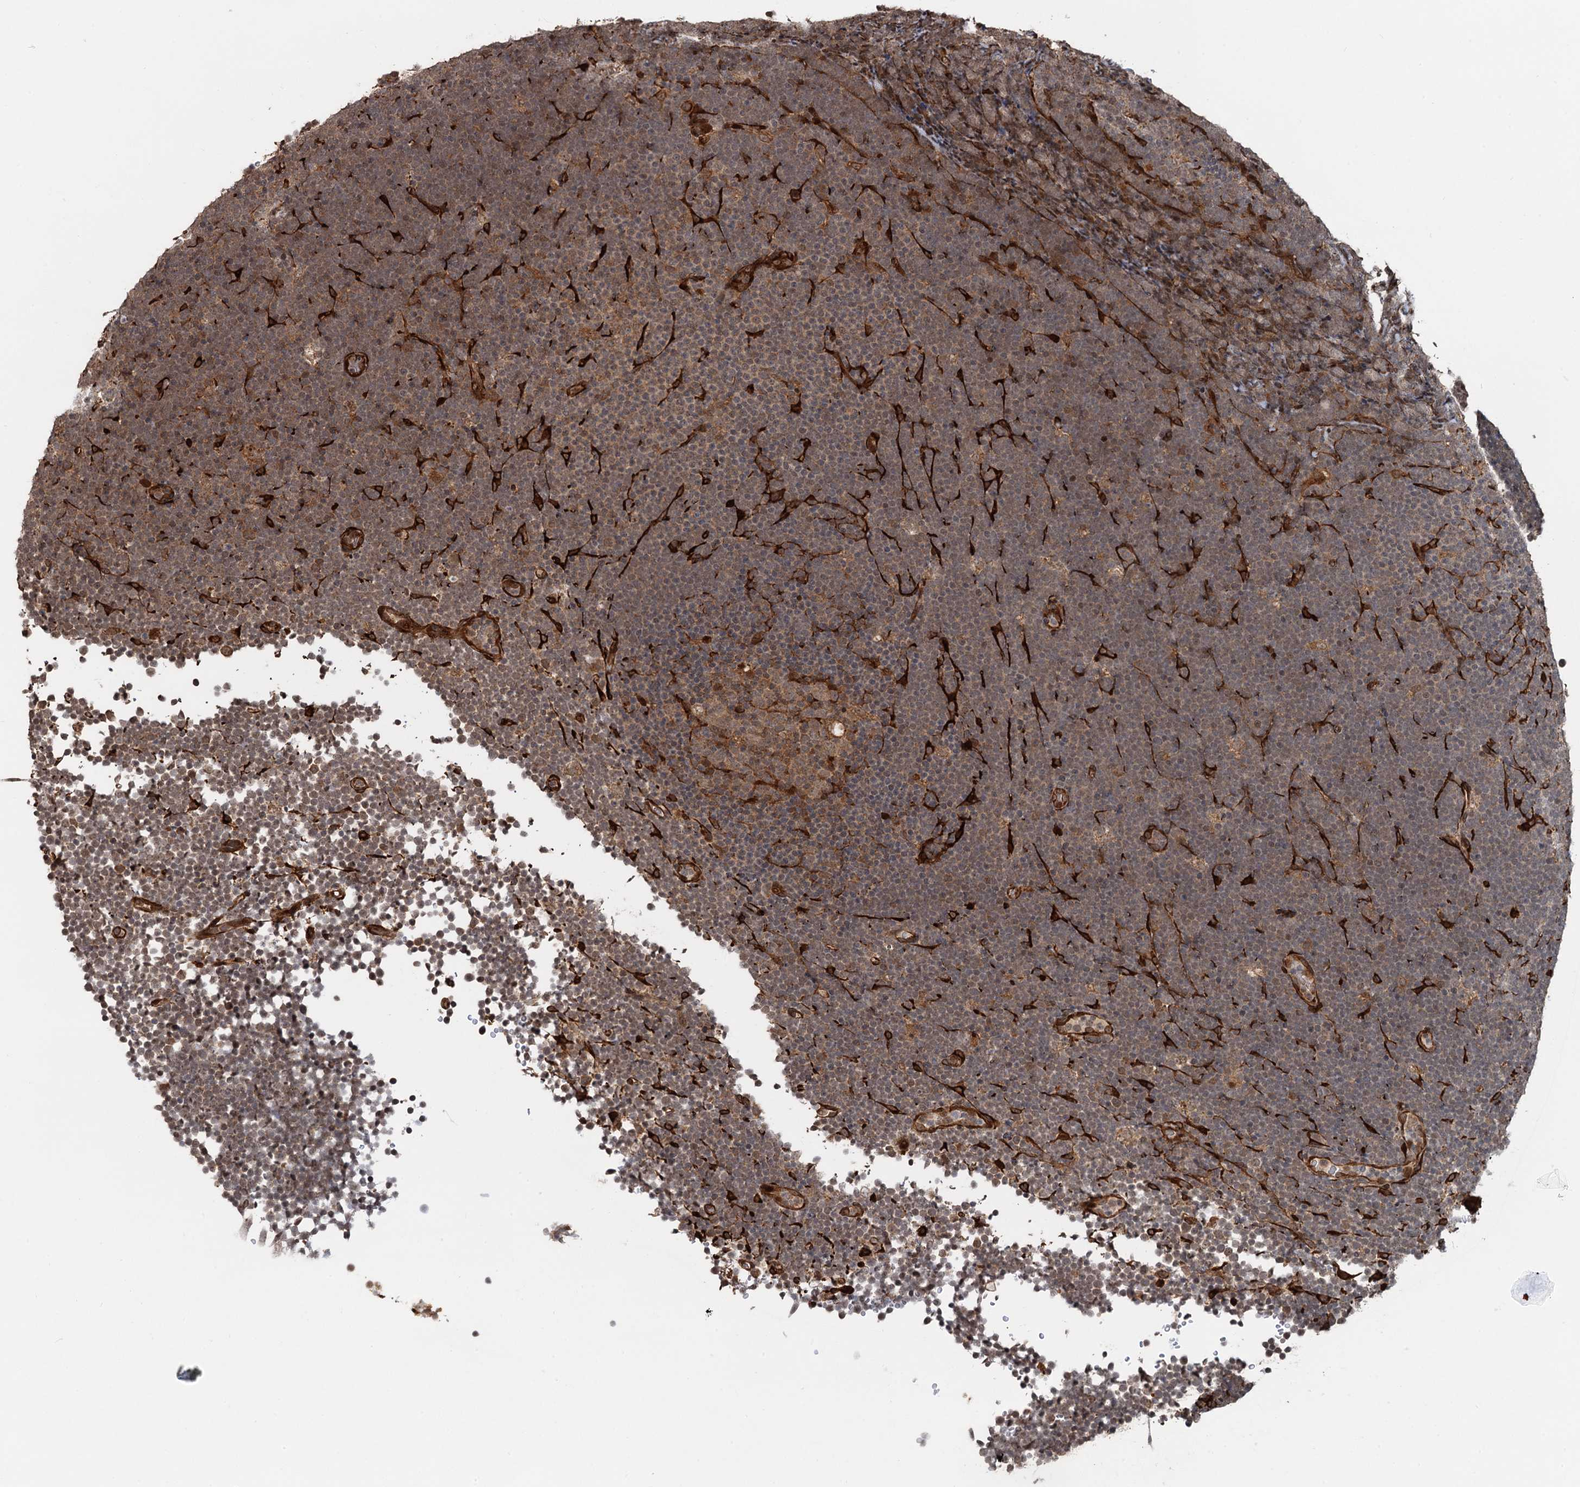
{"staining": {"intensity": "weak", "quantity": "25%-75%", "location": "nuclear"}, "tissue": "lymphoma", "cell_type": "Tumor cells", "image_type": "cancer", "snomed": [{"axis": "morphology", "description": "Malignant lymphoma, non-Hodgkin's type, High grade"}, {"axis": "topography", "description": "Lymph node"}], "caption": "Immunohistochemistry (DAB) staining of malignant lymphoma, non-Hodgkin's type (high-grade) exhibits weak nuclear protein staining in approximately 25%-75% of tumor cells. (Stains: DAB (3,3'-diaminobenzidine) in brown, nuclei in blue, Microscopy: brightfield microscopy at high magnification).", "gene": "SNRNP25", "patient": {"sex": "male", "age": 13}}